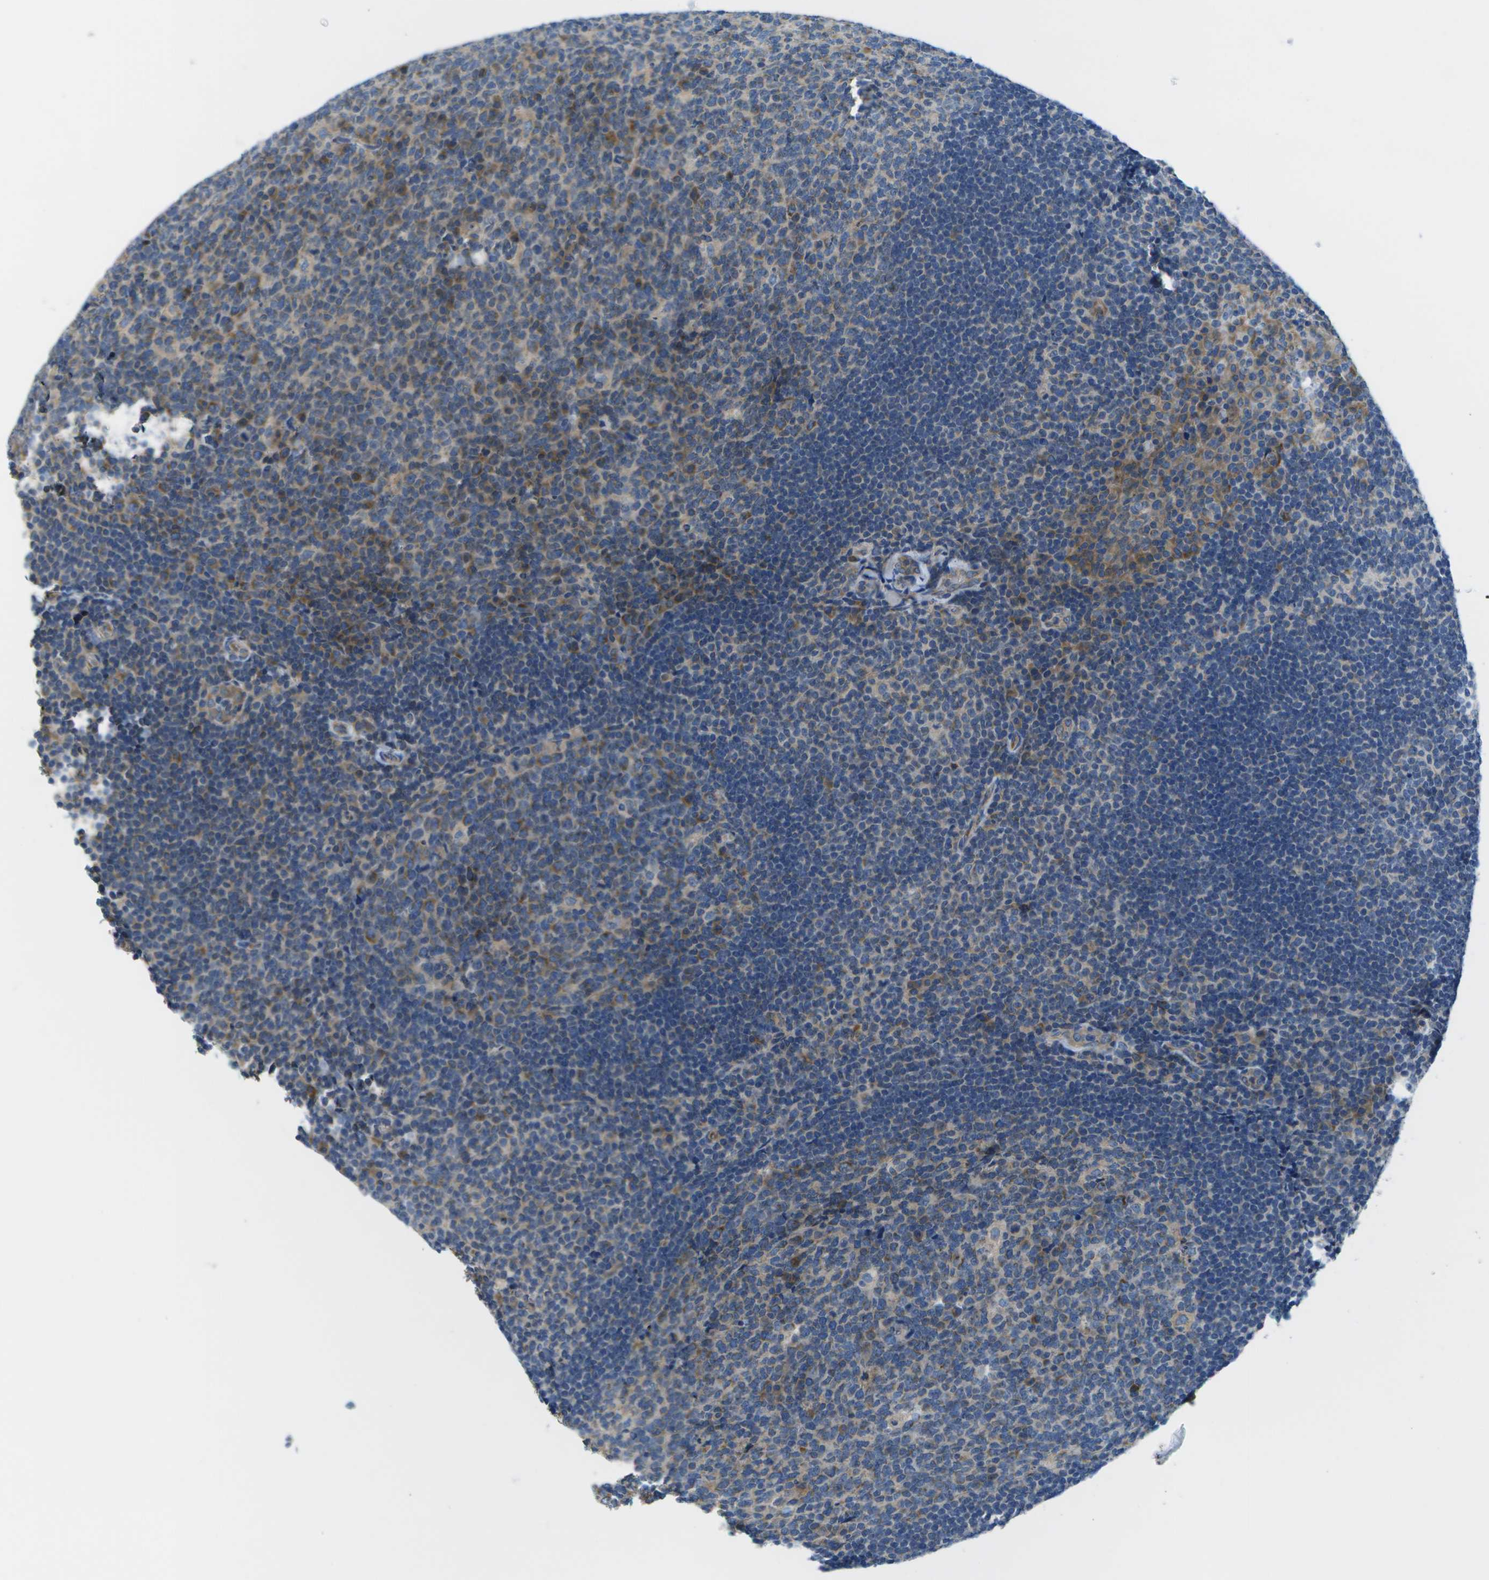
{"staining": {"intensity": "moderate", "quantity": "<25%", "location": "cytoplasmic/membranous"}, "tissue": "tonsil", "cell_type": "Germinal center cells", "image_type": "normal", "snomed": [{"axis": "morphology", "description": "Normal tissue, NOS"}, {"axis": "topography", "description": "Tonsil"}], "caption": "Benign tonsil demonstrates moderate cytoplasmic/membranous positivity in about <25% of germinal center cells (Brightfield microscopy of DAB IHC at high magnification)..", "gene": "GDF5", "patient": {"sex": "male", "age": 17}}